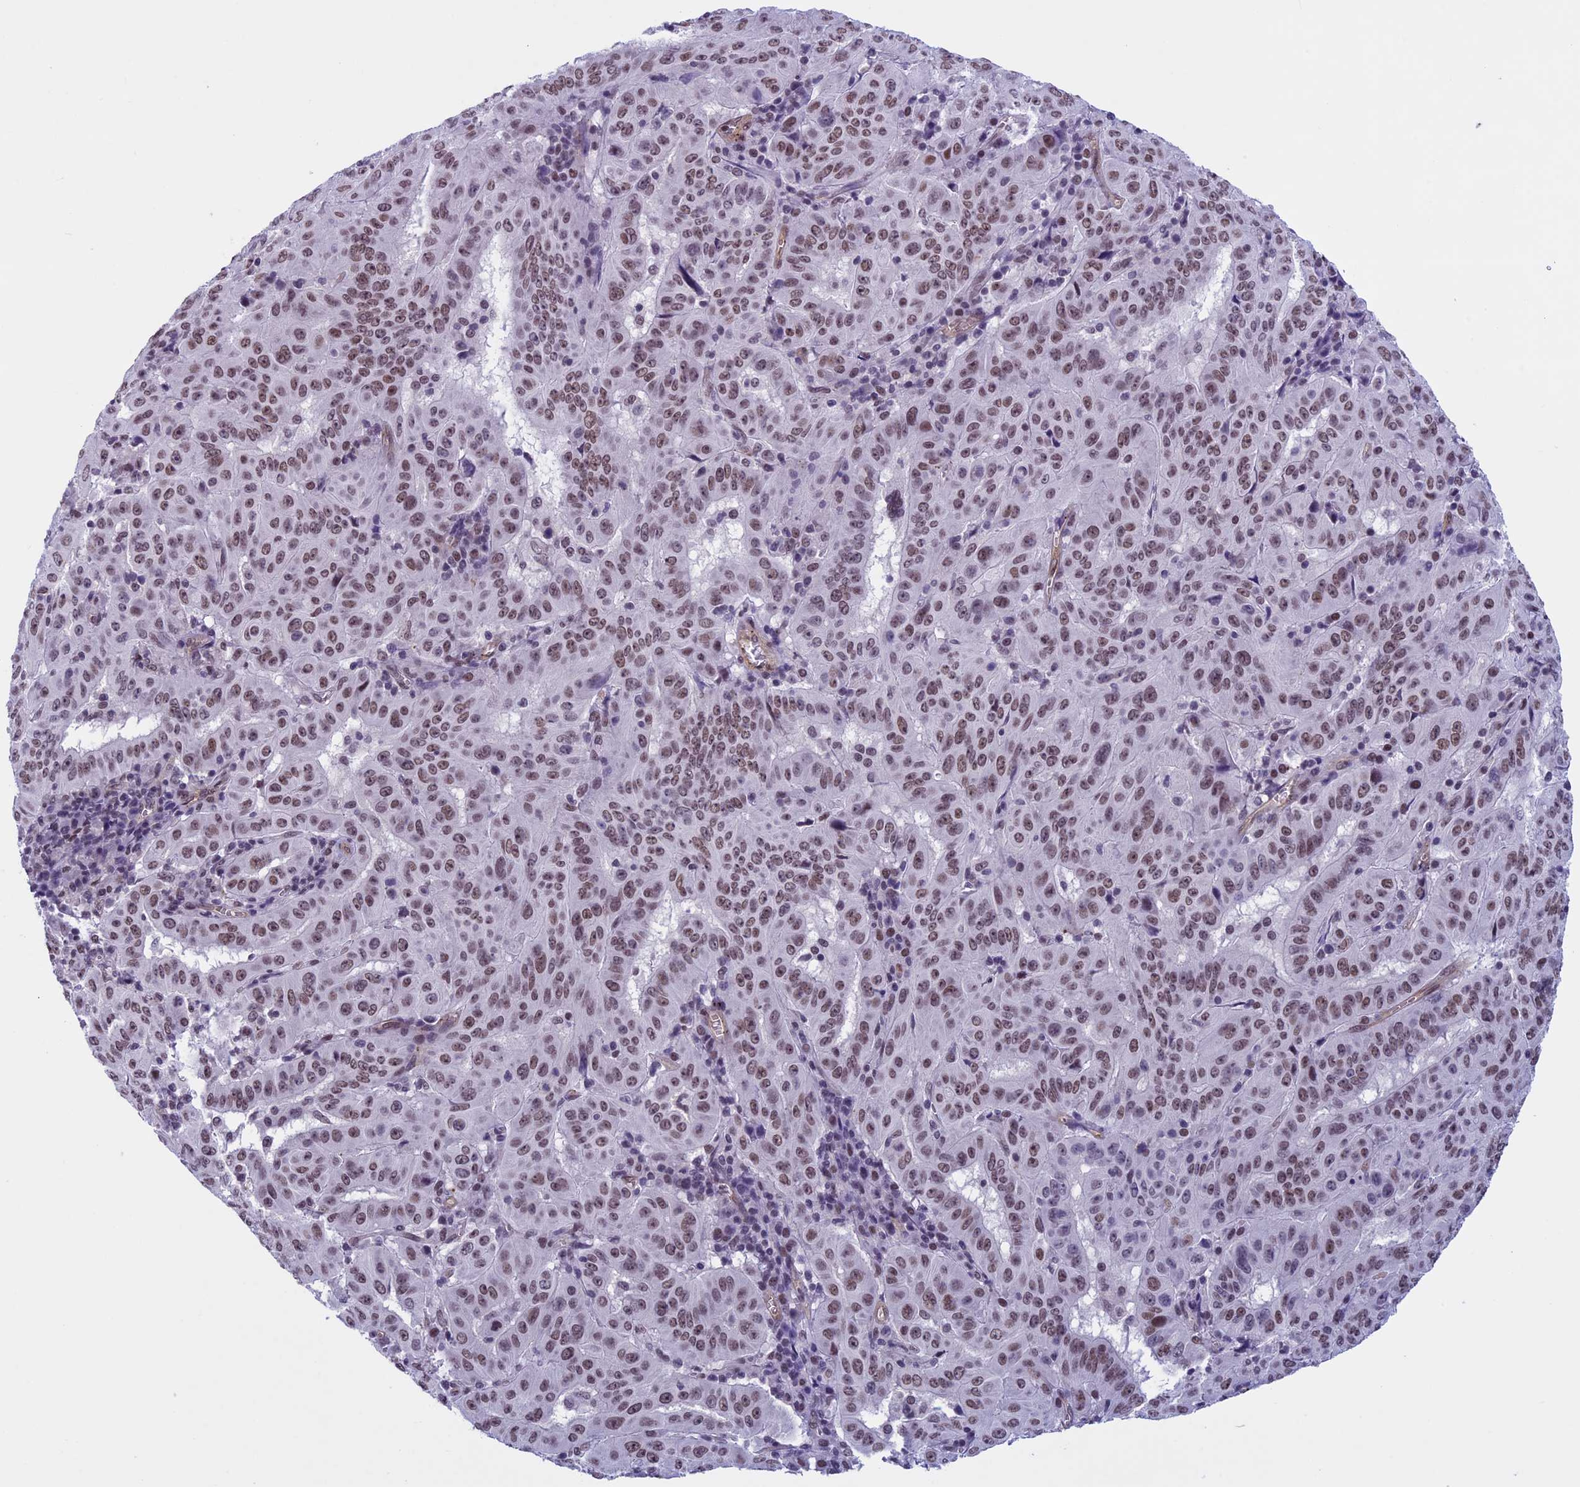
{"staining": {"intensity": "moderate", "quantity": ">75%", "location": "nuclear"}, "tissue": "pancreatic cancer", "cell_type": "Tumor cells", "image_type": "cancer", "snomed": [{"axis": "morphology", "description": "Adenocarcinoma, NOS"}, {"axis": "topography", "description": "Pancreas"}], "caption": "Human pancreatic cancer (adenocarcinoma) stained with a brown dye demonstrates moderate nuclear positive staining in approximately >75% of tumor cells.", "gene": "NIPBL", "patient": {"sex": "male", "age": 63}}